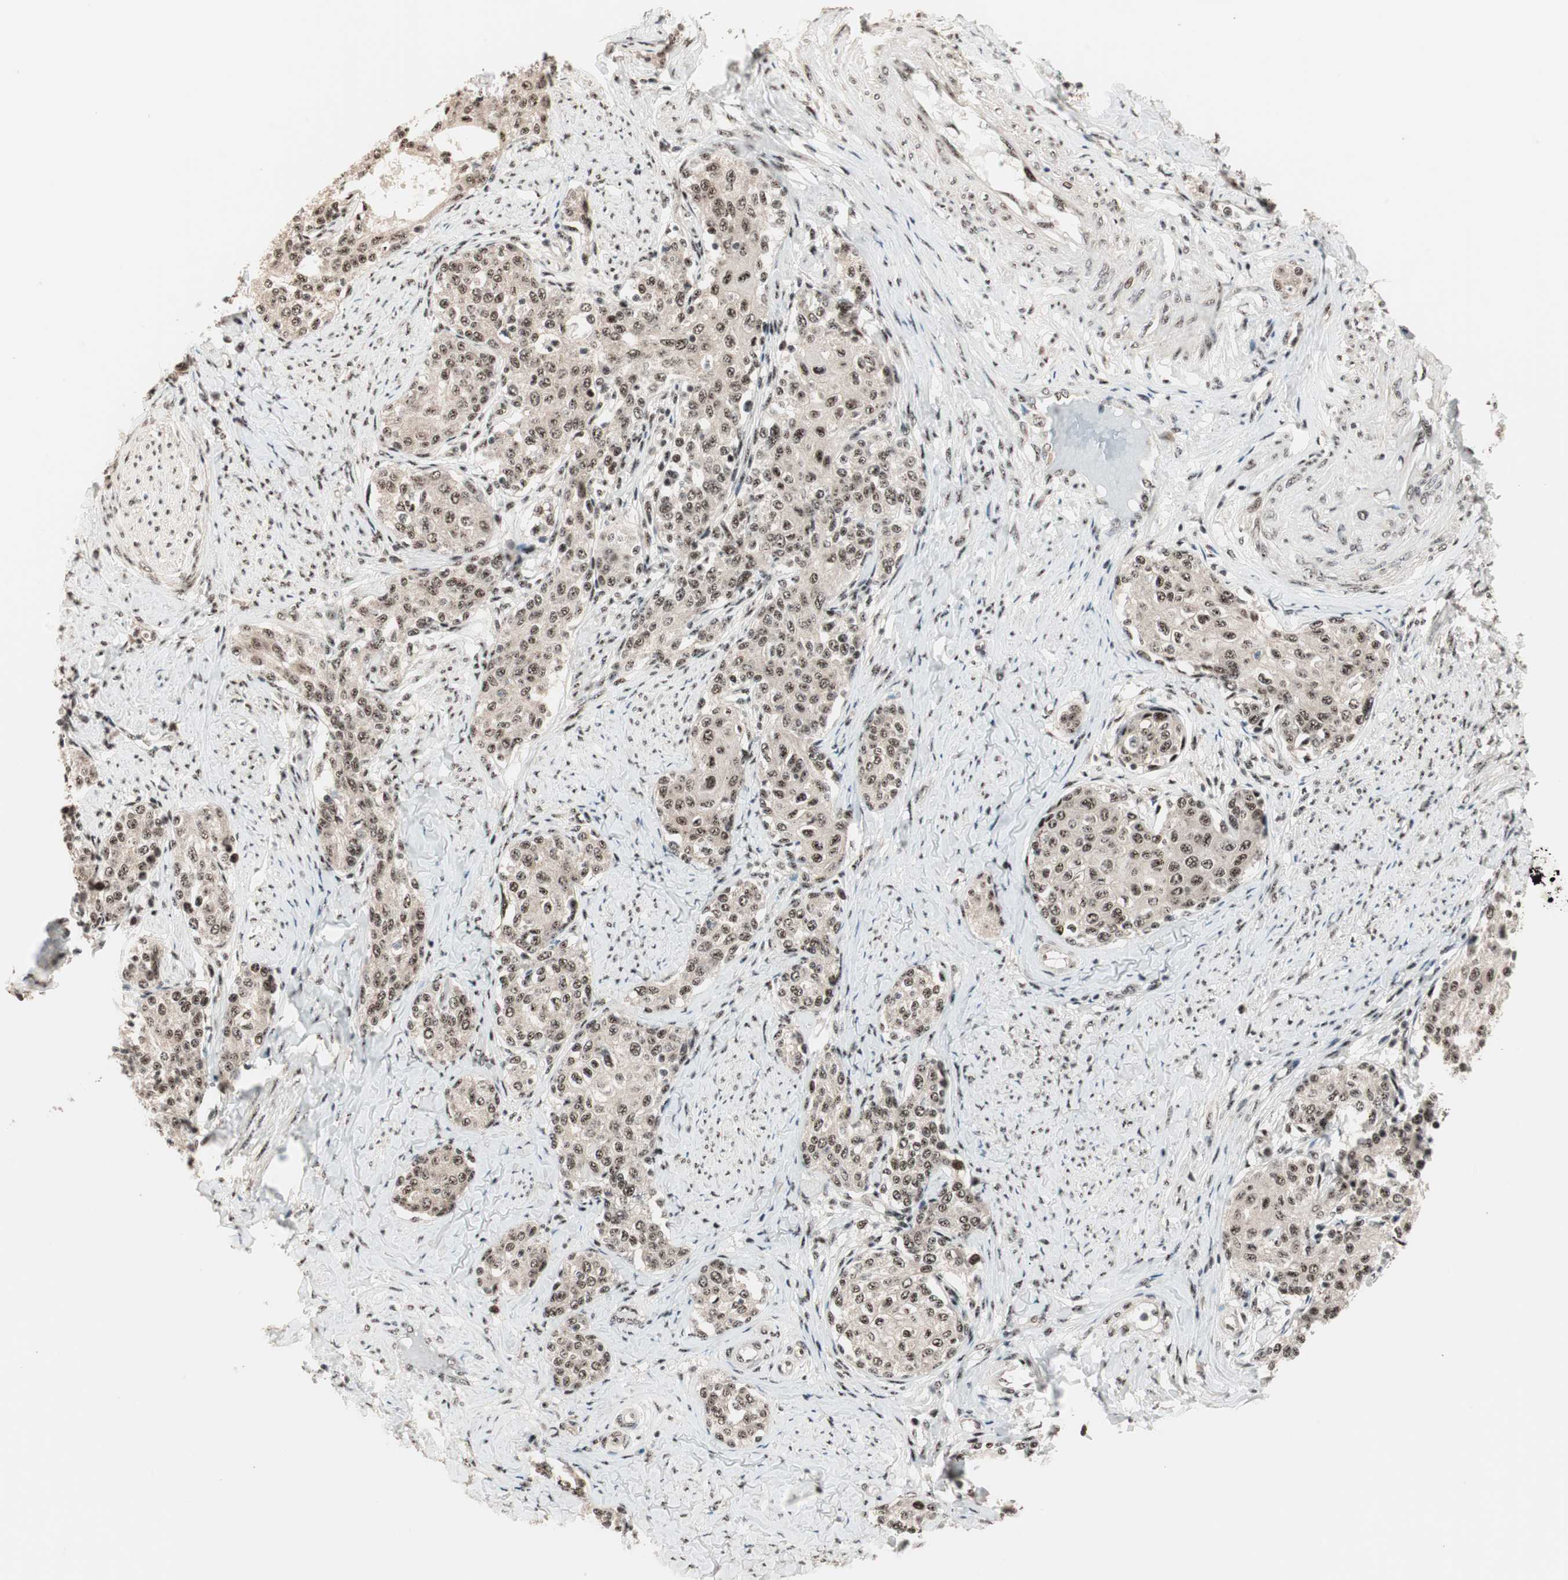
{"staining": {"intensity": "moderate", "quantity": ">75%", "location": "nuclear"}, "tissue": "cervical cancer", "cell_type": "Tumor cells", "image_type": "cancer", "snomed": [{"axis": "morphology", "description": "Squamous cell carcinoma, NOS"}, {"axis": "morphology", "description": "Adenocarcinoma, NOS"}, {"axis": "topography", "description": "Cervix"}], "caption": "The micrograph reveals staining of cervical cancer, revealing moderate nuclear protein staining (brown color) within tumor cells.", "gene": "NR5A2", "patient": {"sex": "female", "age": 52}}